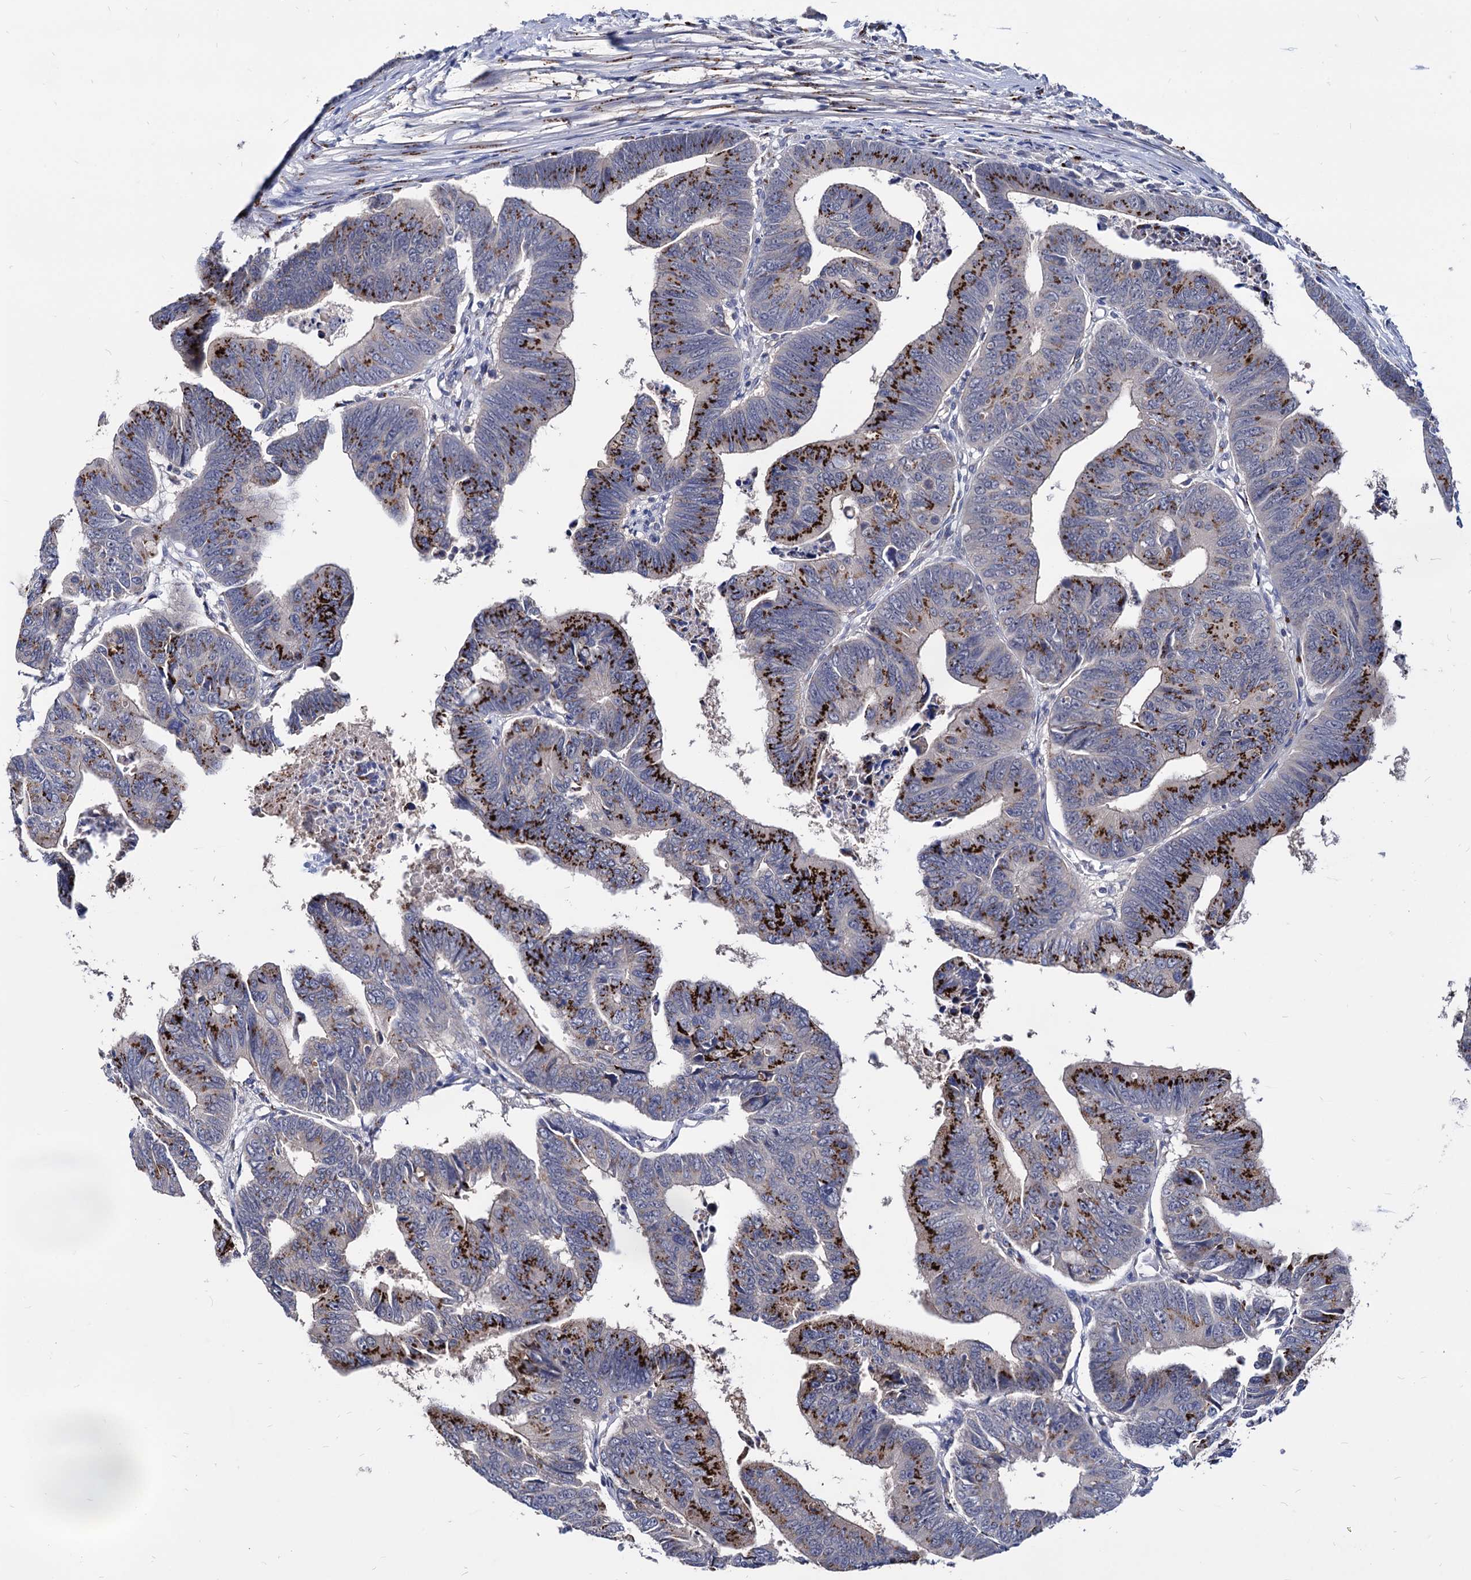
{"staining": {"intensity": "strong", "quantity": ">75%", "location": "cytoplasmic/membranous"}, "tissue": "colorectal cancer", "cell_type": "Tumor cells", "image_type": "cancer", "snomed": [{"axis": "morphology", "description": "Adenocarcinoma, NOS"}, {"axis": "topography", "description": "Rectum"}], "caption": "Tumor cells display high levels of strong cytoplasmic/membranous expression in about >75% of cells in human colorectal cancer. (brown staining indicates protein expression, while blue staining denotes nuclei).", "gene": "ESD", "patient": {"sex": "female", "age": 65}}